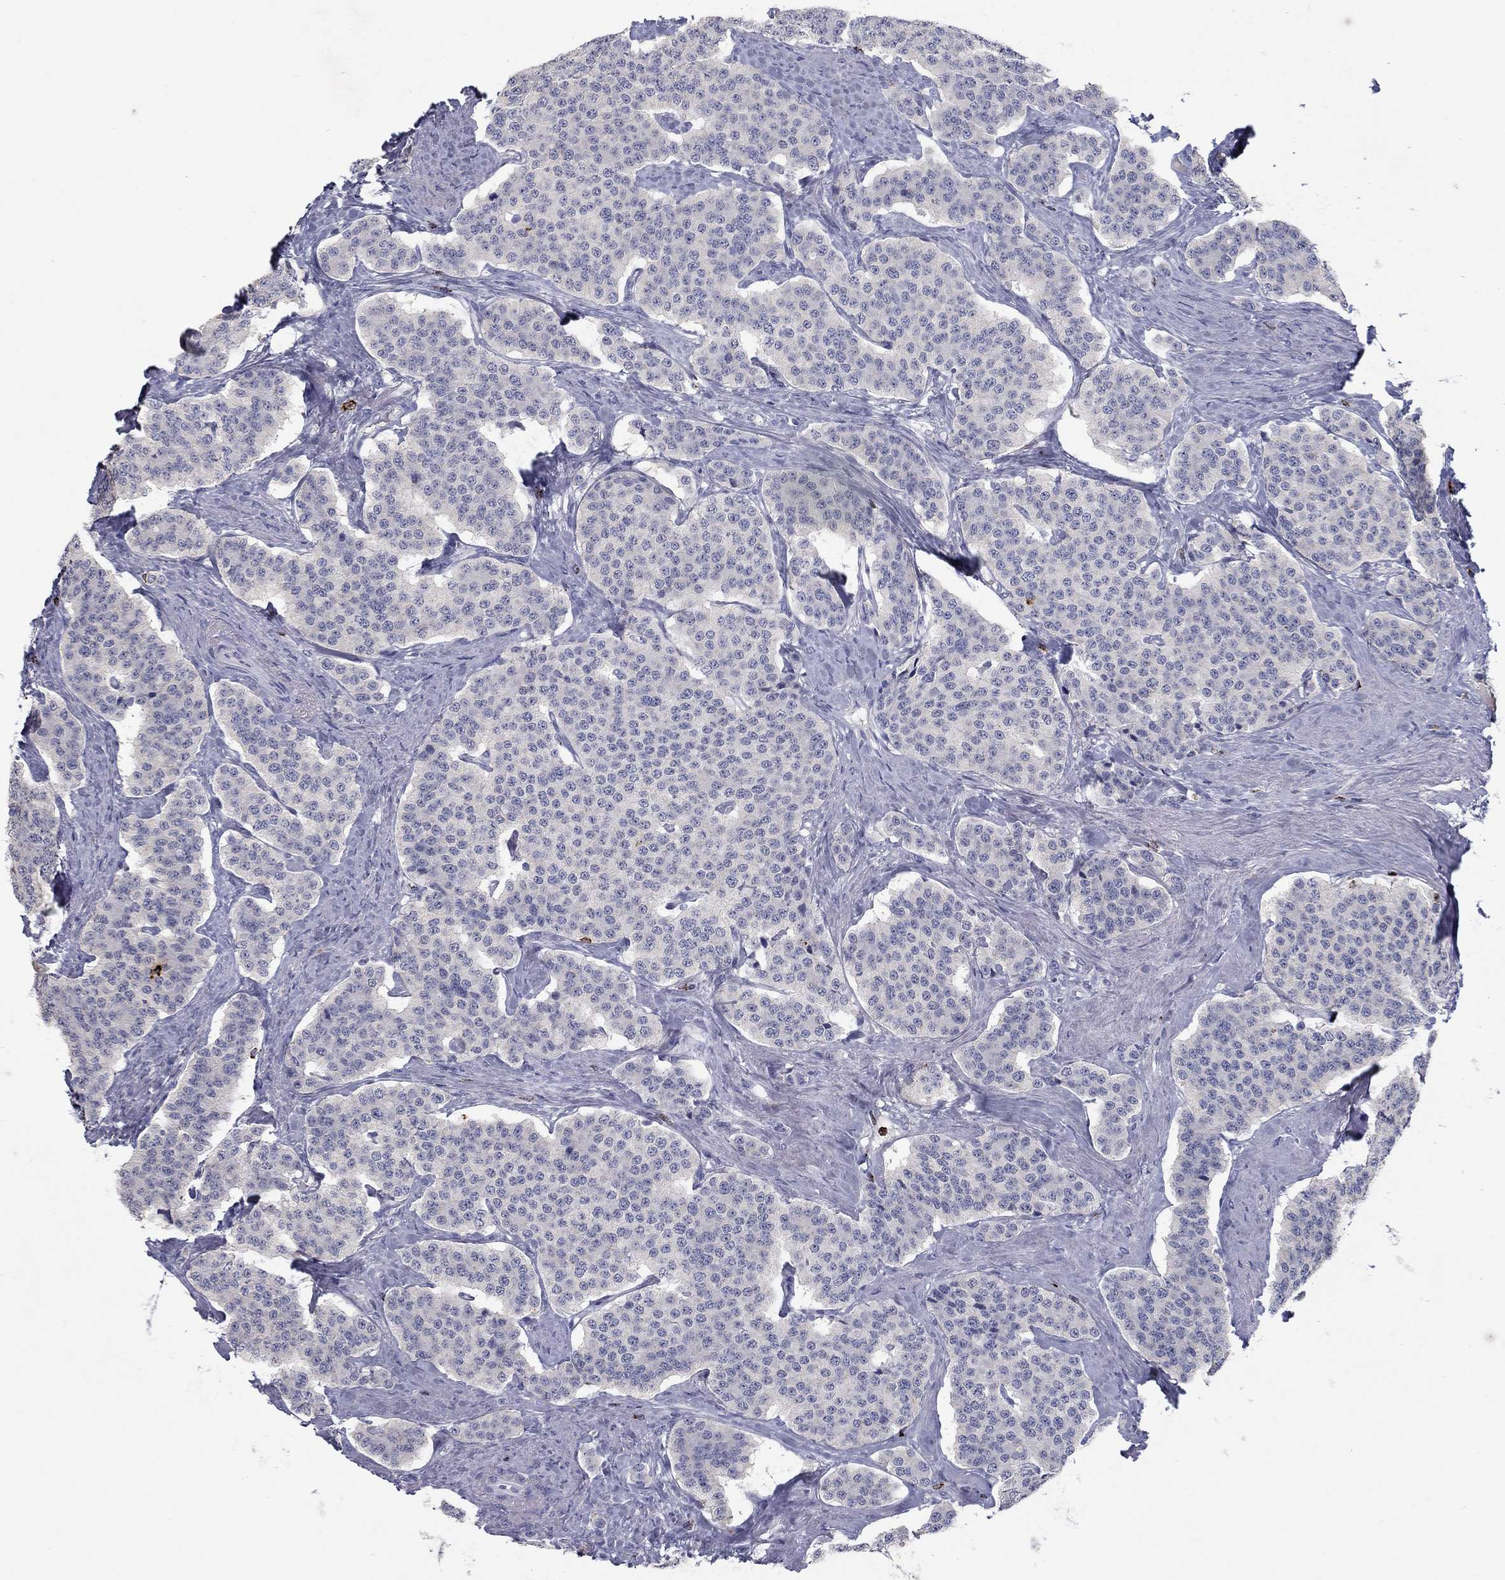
{"staining": {"intensity": "negative", "quantity": "none", "location": "none"}, "tissue": "carcinoid", "cell_type": "Tumor cells", "image_type": "cancer", "snomed": [{"axis": "morphology", "description": "Carcinoid, malignant, NOS"}, {"axis": "topography", "description": "Small intestine"}], "caption": "Immunohistochemical staining of human carcinoid demonstrates no significant staining in tumor cells. Brightfield microscopy of IHC stained with DAB (3,3'-diaminobenzidine) (brown) and hematoxylin (blue), captured at high magnification.", "gene": "GZMA", "patient": {"sex": "female", "age": 58}}